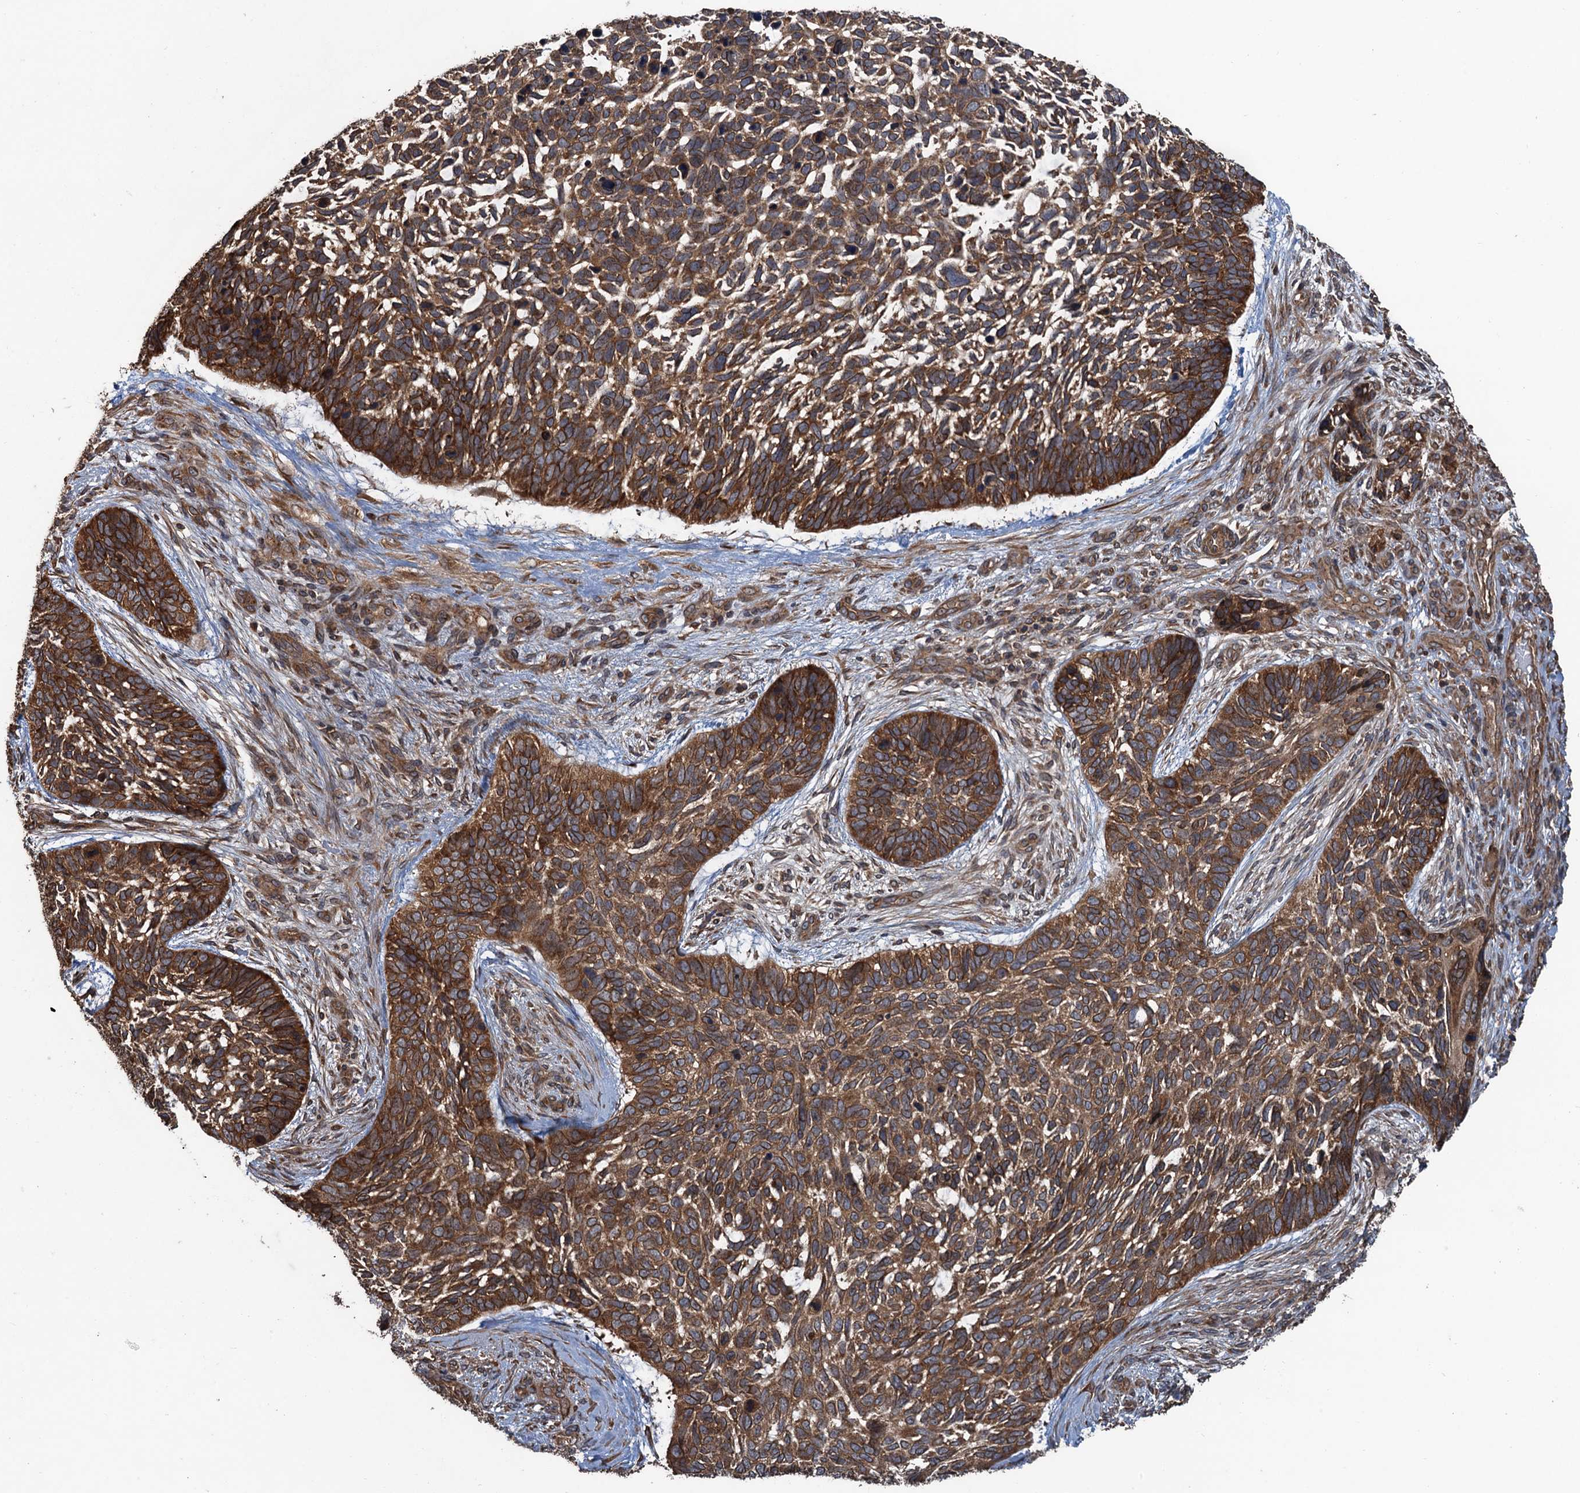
{"staining": {"intensity": "moderate", "quantity": ">75%", "location": "cytoplasmic/membranous"}, "tissue": "skin cancer", "cell_type": "Tumor cells", "image_type": "cancer", "snomed": [{"axis": "morphology", "description": "Basal cell carcinoma"}, {"axis": "topography", "description": "Skin"}], "caption": "Approximately >75% of tumor cells in skin cancer (basal cell carcinoma) show moderate cytoplasmic/membranous protein positivity as visualized by brown immunohistochemical staining.", "gene": "GLE1", "patient": {"sex": "male", "age": 88}}